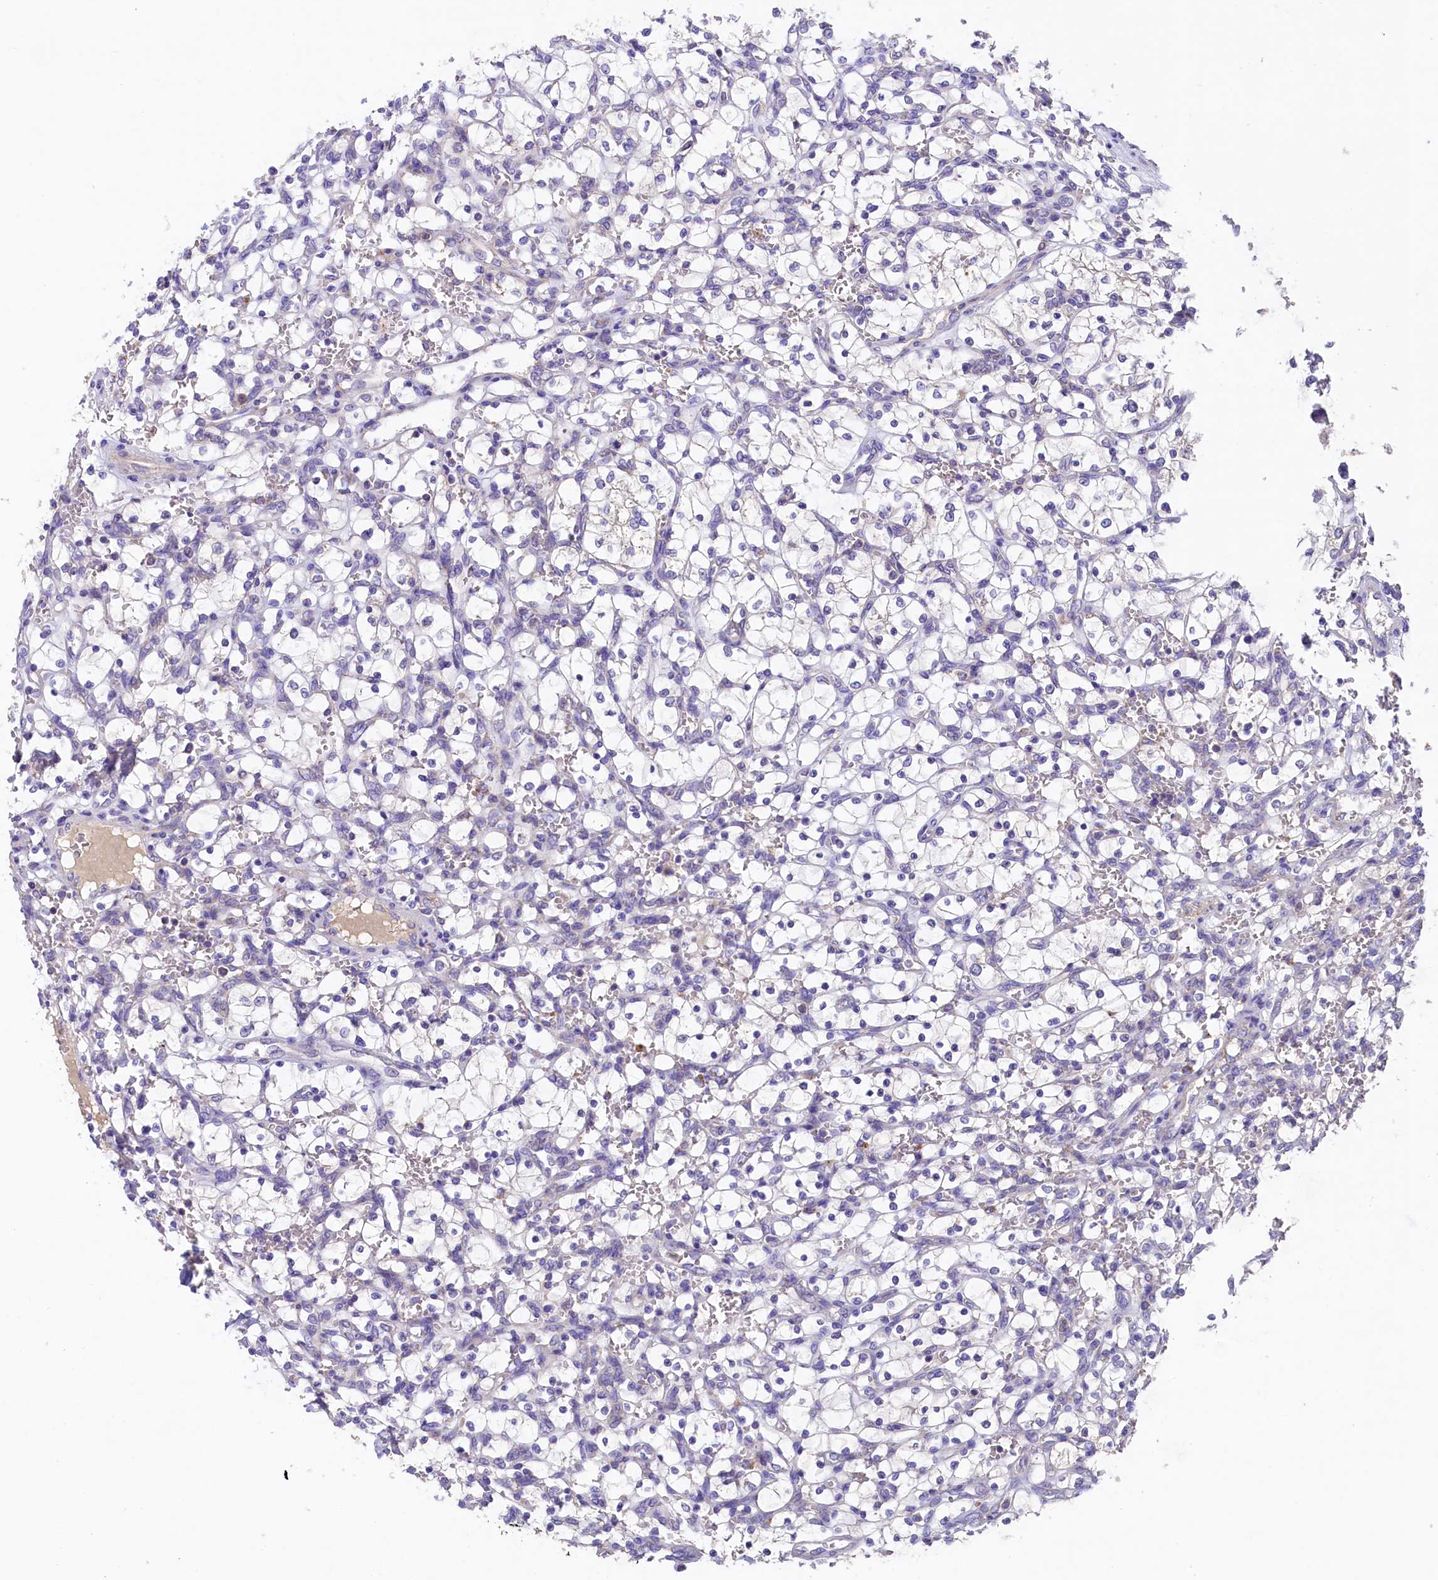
{"staining": {"intensity": "negative", "quantity": "none", "location": "none"}, "tissue": "renal cancer", "cell_type": "Tumor cells", "image_type": "cancer", "snomed": [{"axis": "morphology", "description": "Adenocarcinoma, NOS"}, {"axis": "topography", "description": "Kidney"}], "caption": "IHC micrograph of neoplastic tissue: adenocarcinoma (renal) stained with DAB demonstrates no significant protein staining in tumor cells.", "gene": "PMPCB", "patient": {"sex": "female", "age": 69}}